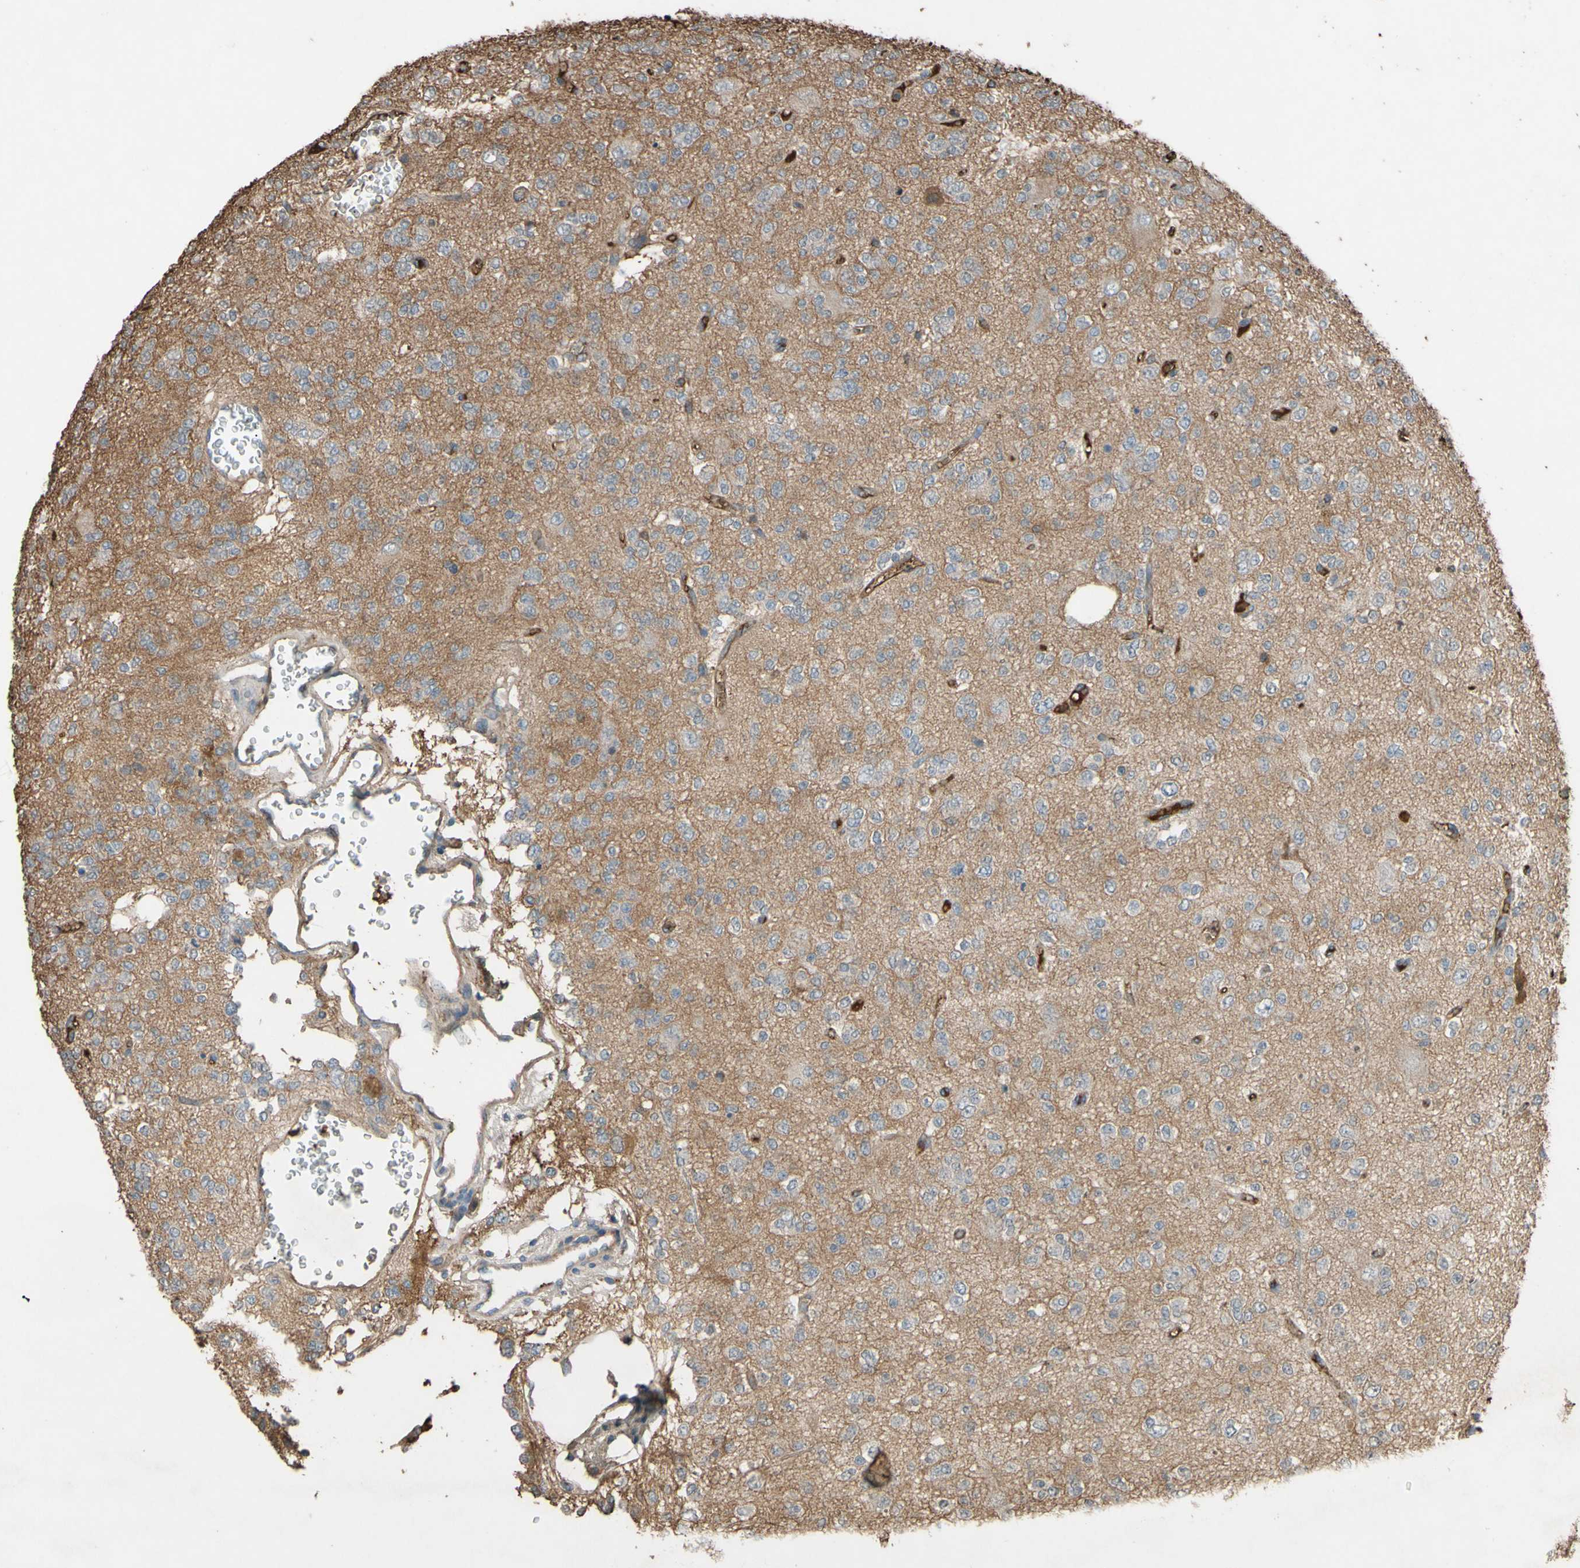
{"staining": {"intensity": "weak", "quantity": ">75%", "location": "cytoplasmic/membranous"}, "tissue": "glioma", "cell_type": "Tumor cells", "image_type": "cancer", "snomed": [{"axis": "morphology", "description": "Glioma, malignant, Low grade"}, {"axis": "topography", "description": "Brain"}], "caption": "This is an image of immunohistochemistry staining of malignant glioma (low-grade), which shows weak positivity in the cytoplasmic/membranous of tumor cells.", "gene": "PTGDS", "patient": {"sex": "male", "age": 38}}